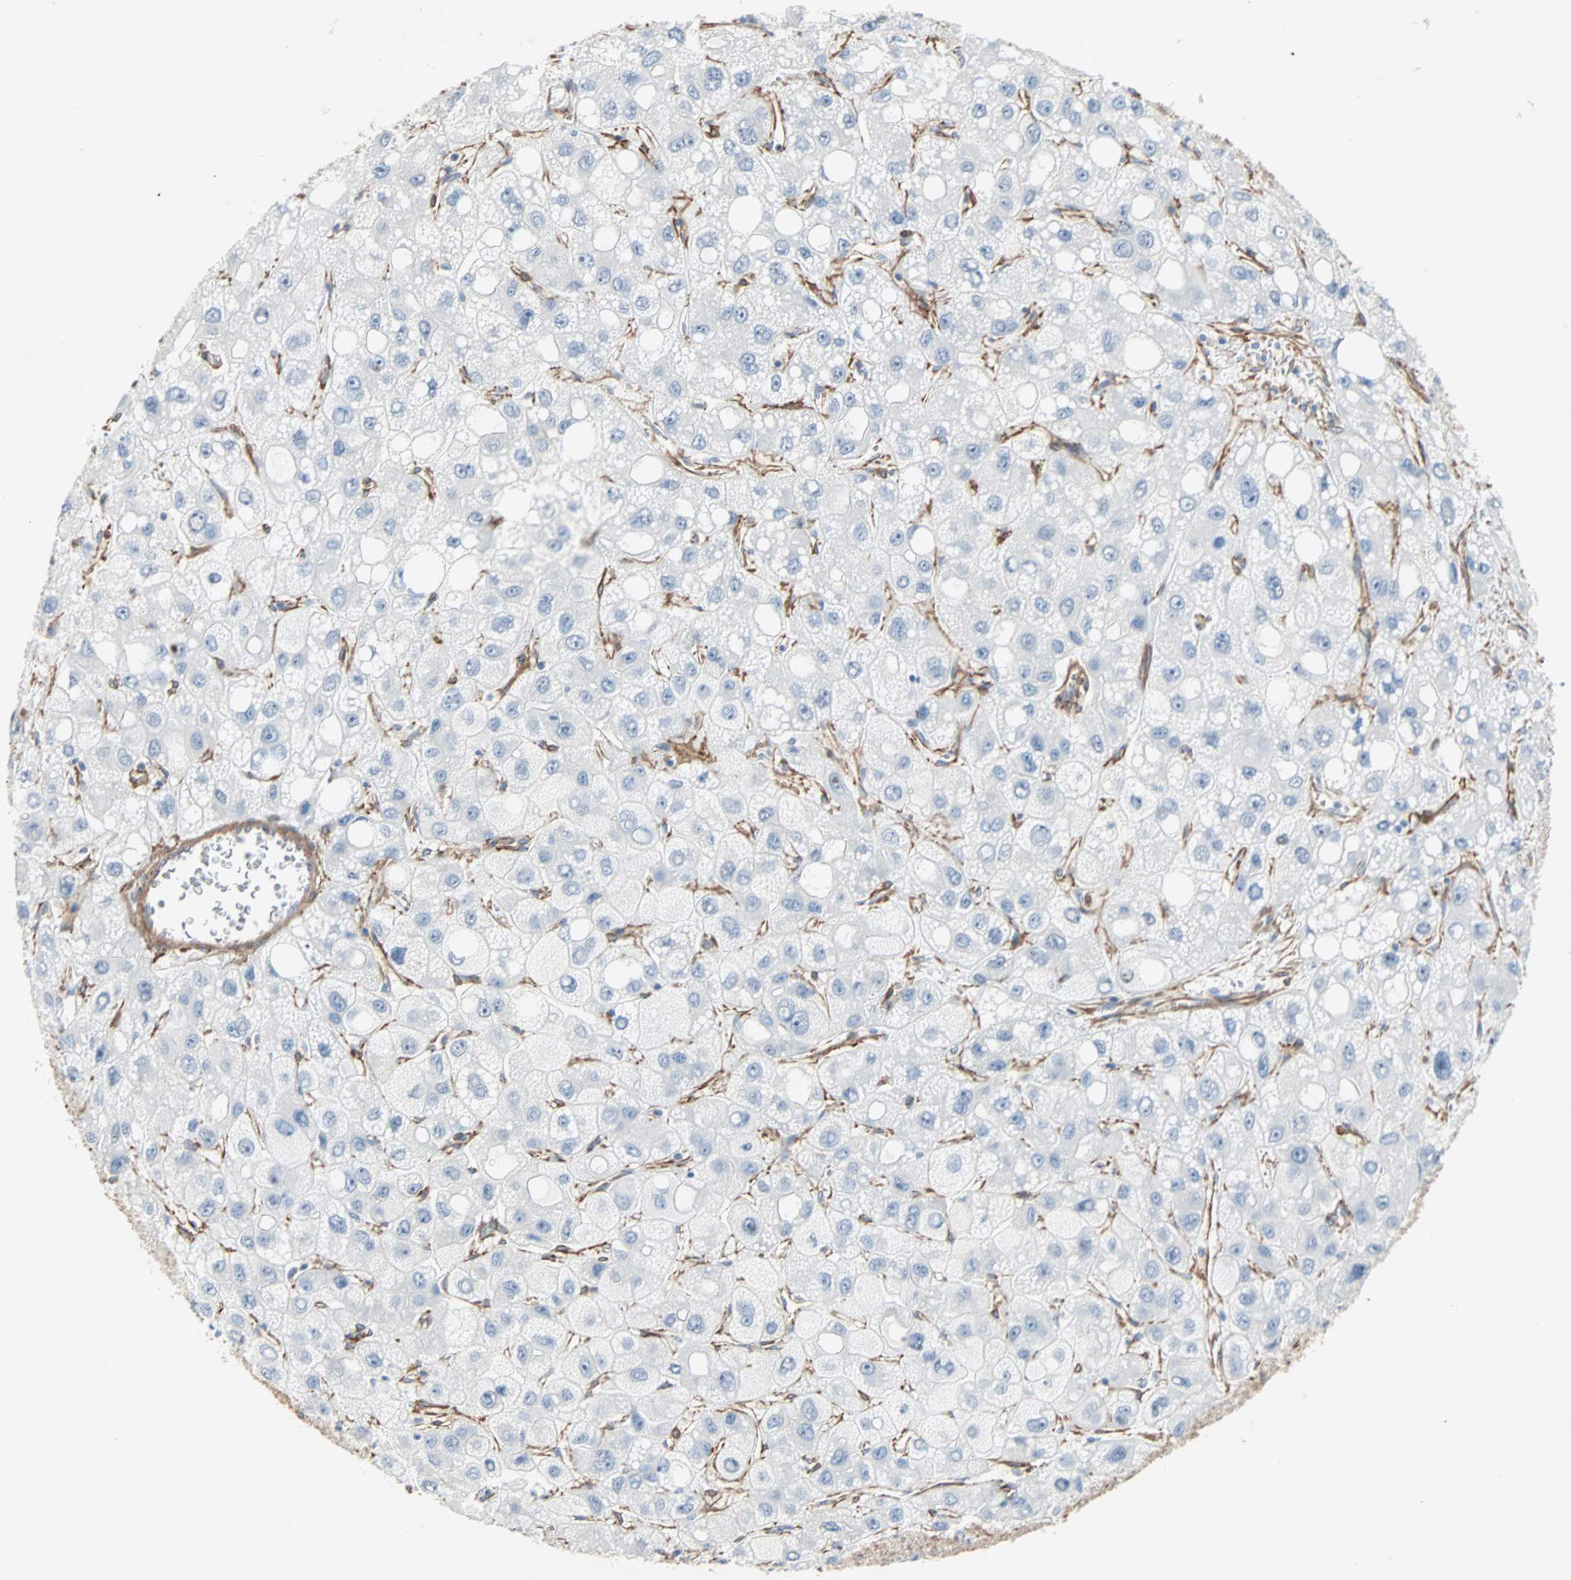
{"staining": {"intensity": "negative", "quantity": "none", "location": "none"}, "tissue": "liver cancer", "cell_type": "Tumor cells", "image_type": "cancer", "snomed": [{"axis": "morphology", "description": "Carcinoma, Hepatocellular, NOS"}, {"axis": "topography", "description": "Liver"}], "caption": "Immunohistochemistry photomicrograph of liver cancer (hepatocellular carcinoma) stained for a protein (brown), which reveals no staining in tumor cells.", "gene": "EPB41L2", "patient": {"sex": "male", "age": 55}}